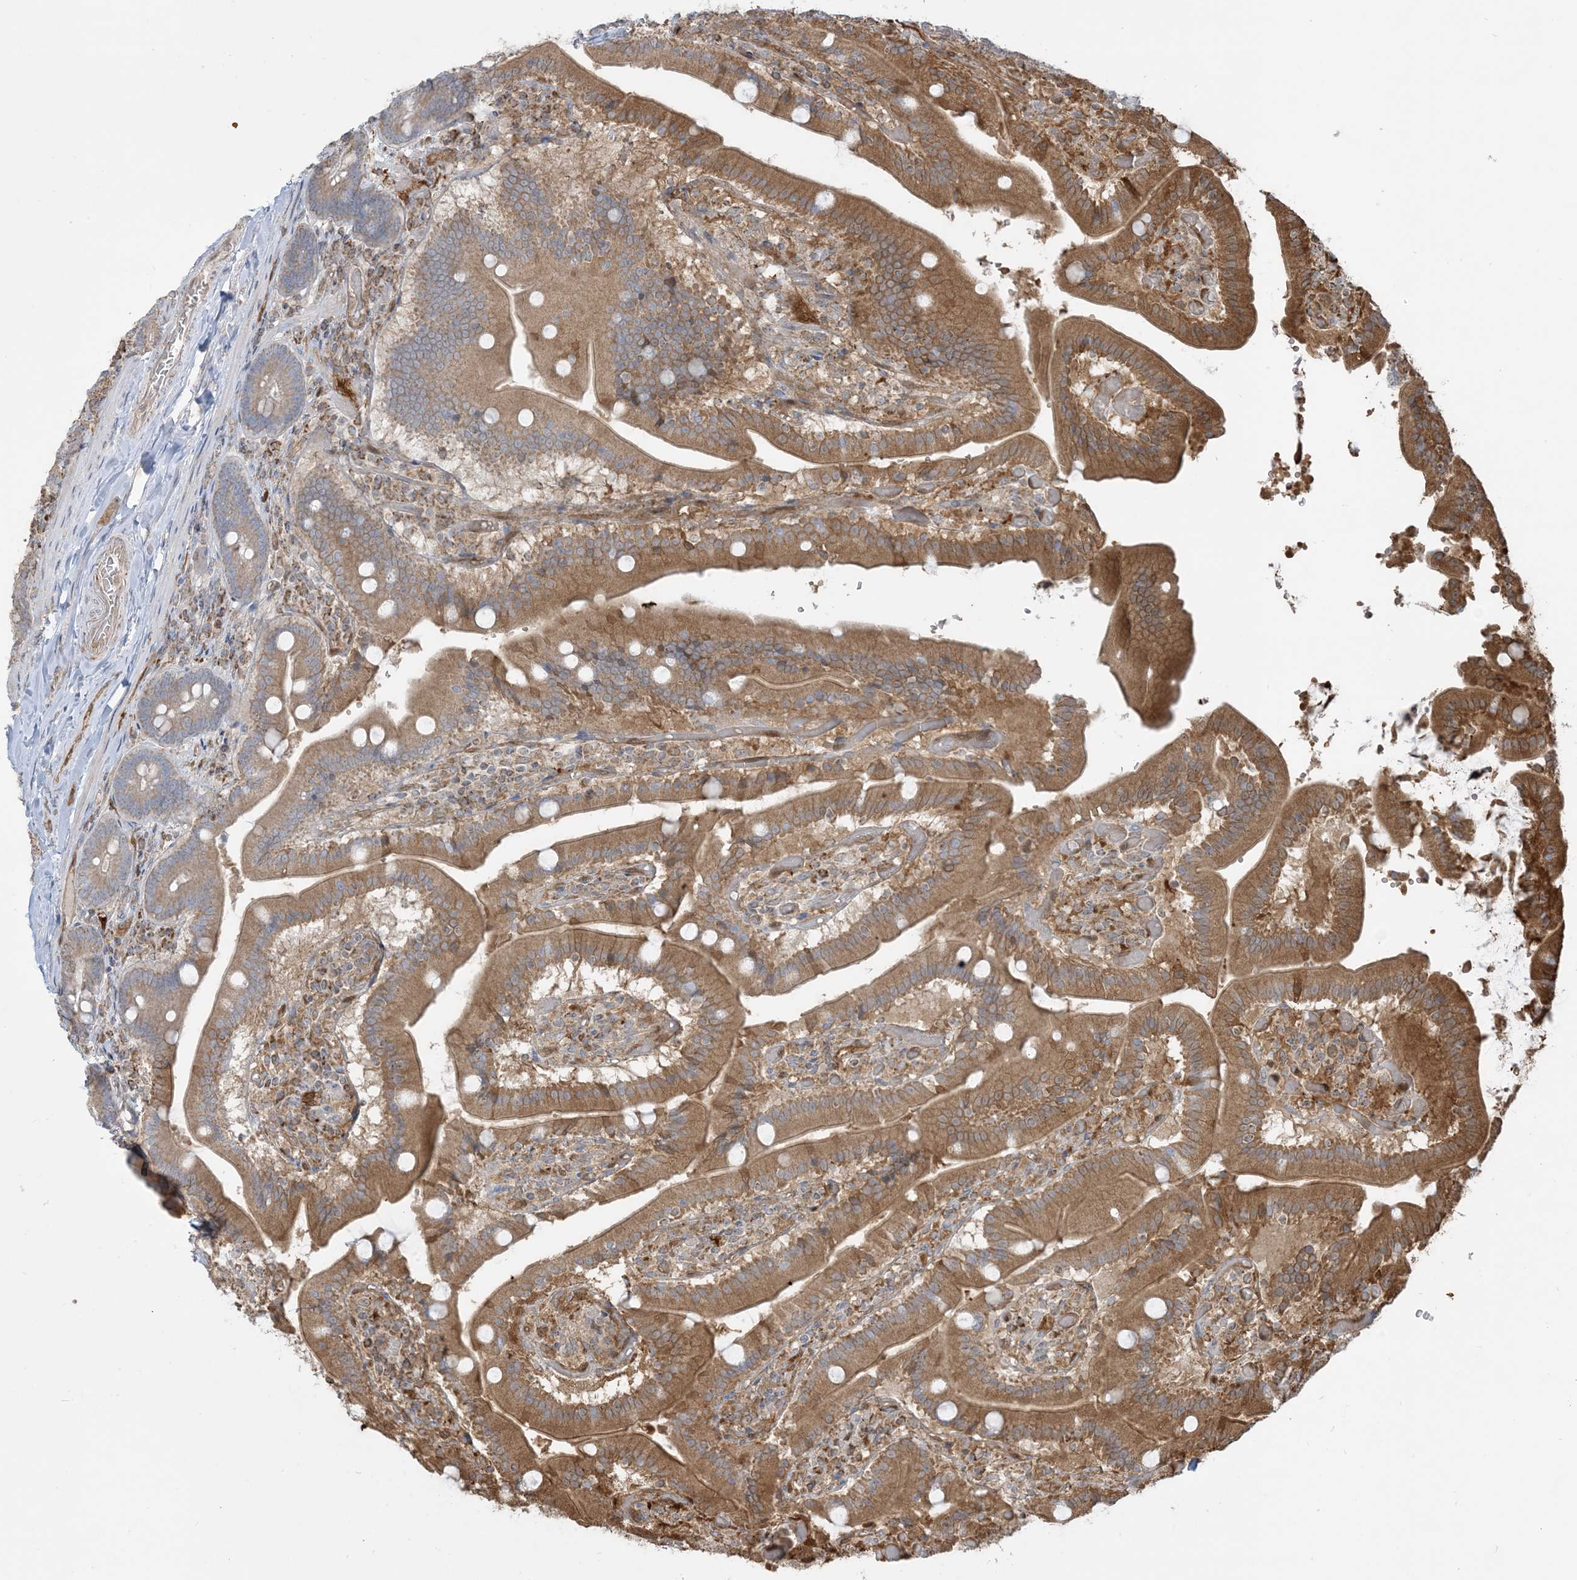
{"staining": {"intensity": "moderate", "quantity": ">75%", "location": "cytoplasmic/membranous"}, "tissue": "duodenum", "cell_type": "Glandular cells", "image_type": "normal", "snomed": [{"axis": "morphology", "description": "Normal tissue, NOS"}, {"axis": "topography", "description": "Duodenum"}], "caption": "An image showing moderate cytoplasmic/membranous positivity in approximately >75% of glandular cells in normal duodenum, as visualized by brown immunohistochemical staining.", "gene": "PPM1F", "patient": {"sex": "female", "age": 62}}